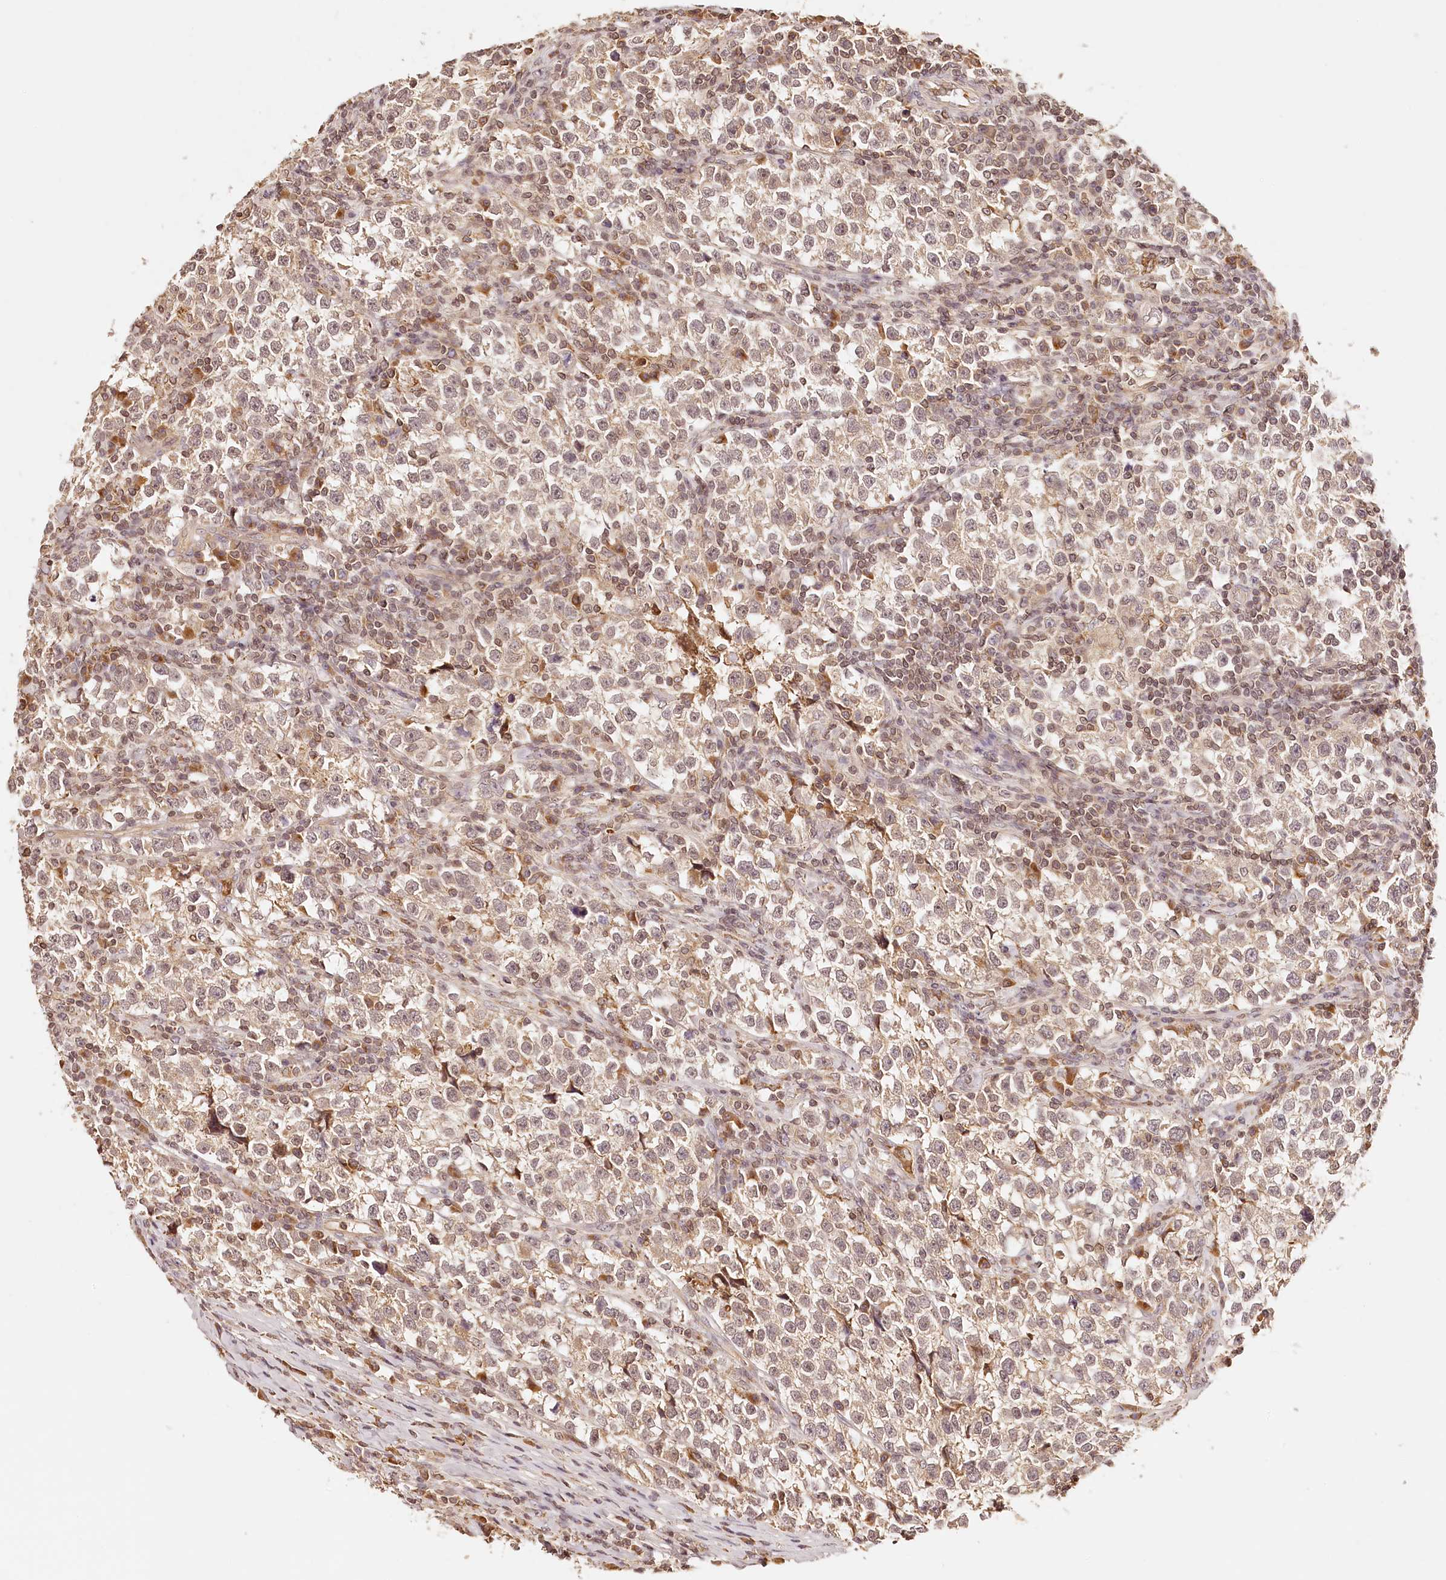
{"staining": {"intensity": "weak", "quantity": "<25%", "location": "cytoplasmic/membranous"}, "tissue": "testis cancer", "cell_type": "Tumor cells", "image_type": "cancer", "snomed": [{"axis": "morphology", "description": "Normal tissue, NOS"}, {"axis": "morphology", "description": "Seminoma, NOS"}, {"axis": "topography", "description": "Testis"}], "caption": "Immunohistochemistry of testis cancer (seminoma) exhibits no expression in tumor cells.", "gene": "SYNGR1", "patient": {"sex": "male", "age": 43}}